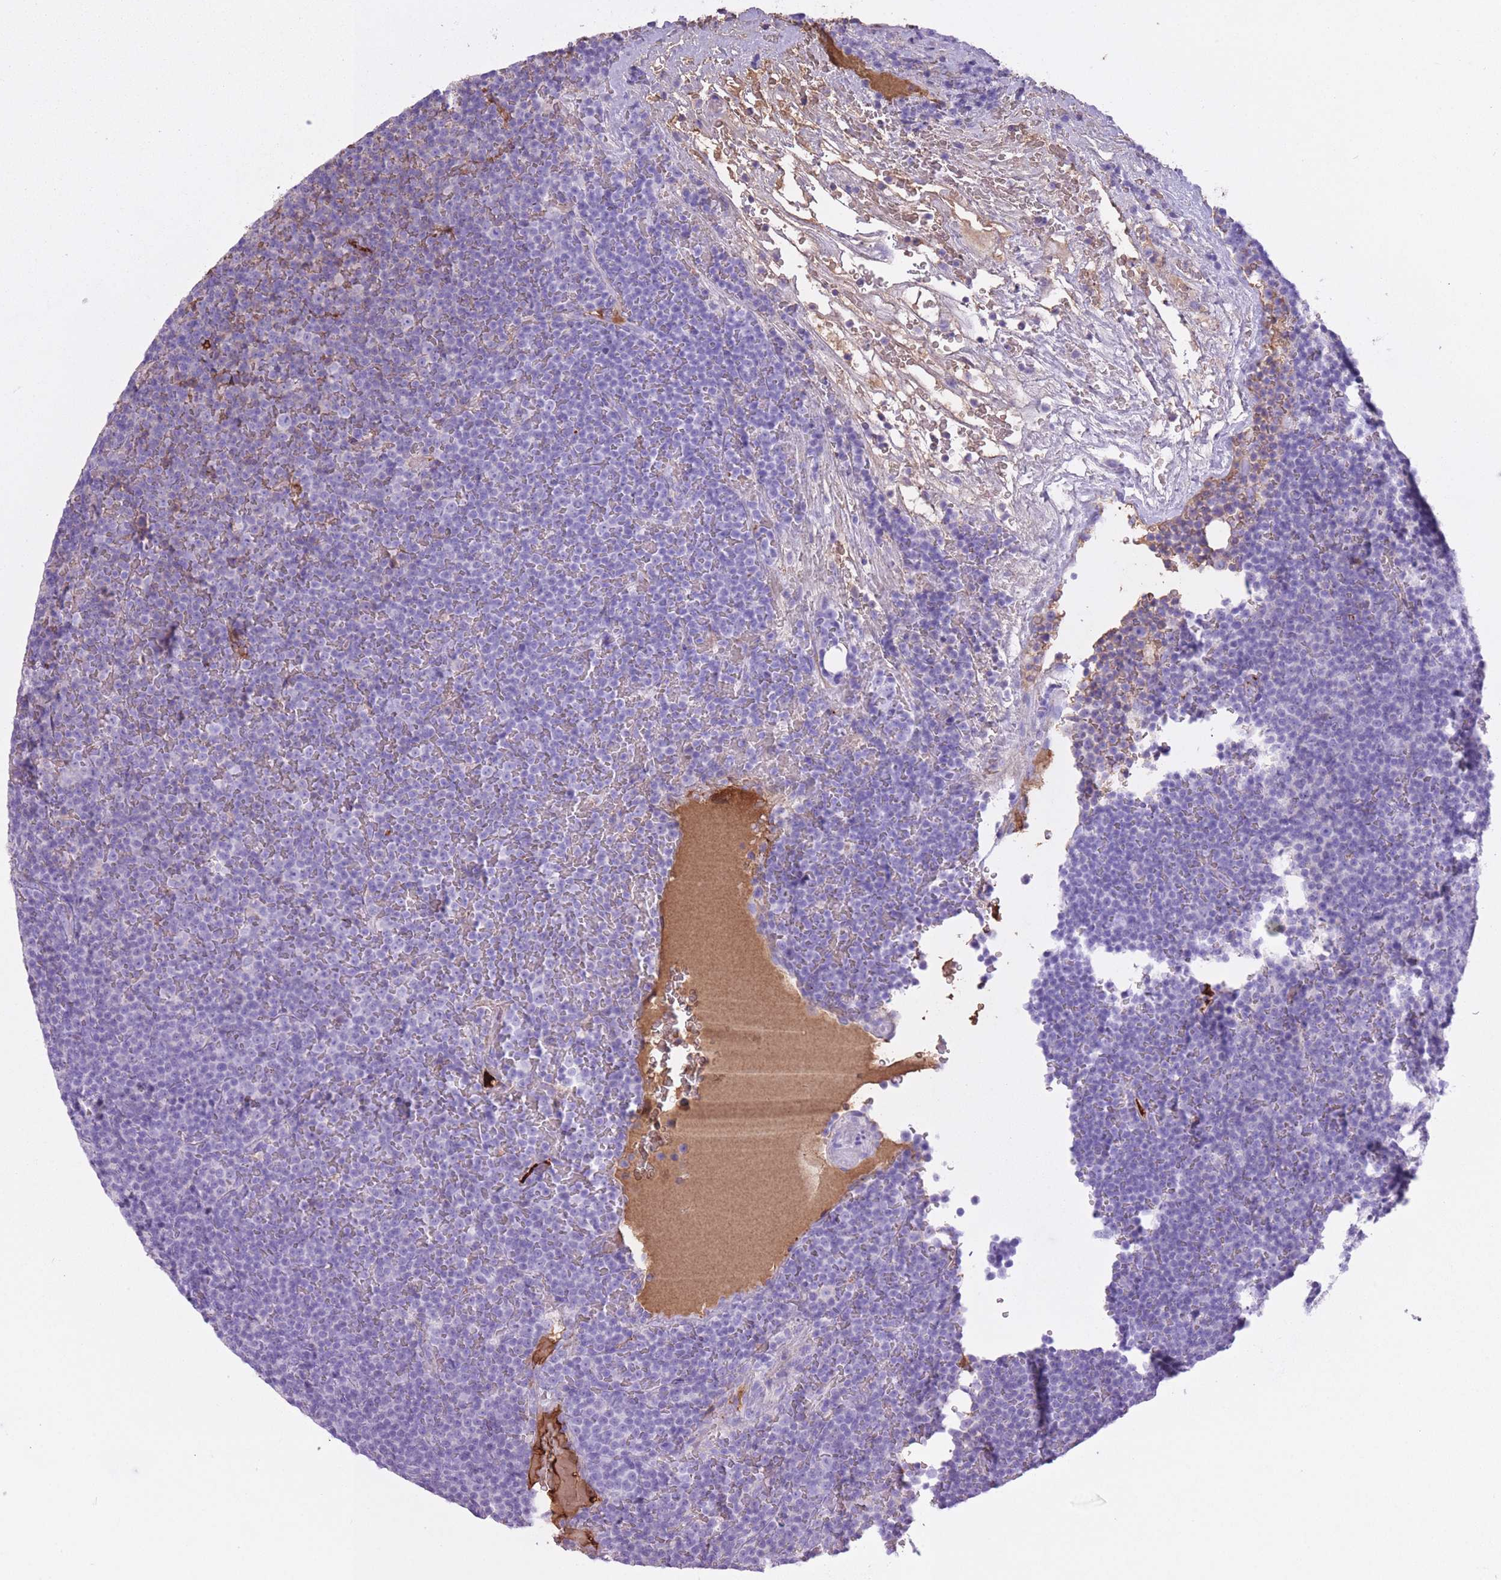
{"staining": {"intensity": "strong", "quantity": "<25%", "location": "cytoplasmic/membranous"}, "tissue": "lymphoma", "cell_type": "Tumor cells", "image_type": "cancer", "snomed": [{"axis": "morphology", "description": "Malignant lymphoma, non-Hodgkin's type, Low grade"}, {"axis": "topography", "description": "Lymph node"}], "caption": "Immunohistochemistry (DAB (3,3'-diaminobenzidine)) staining of lymphoma shows strong cytoplasmic/membranous protein staining in approximately <25% of tumor cells.", "gene": "AP3S2", "patient": {"sex": "female", "age": 67}}